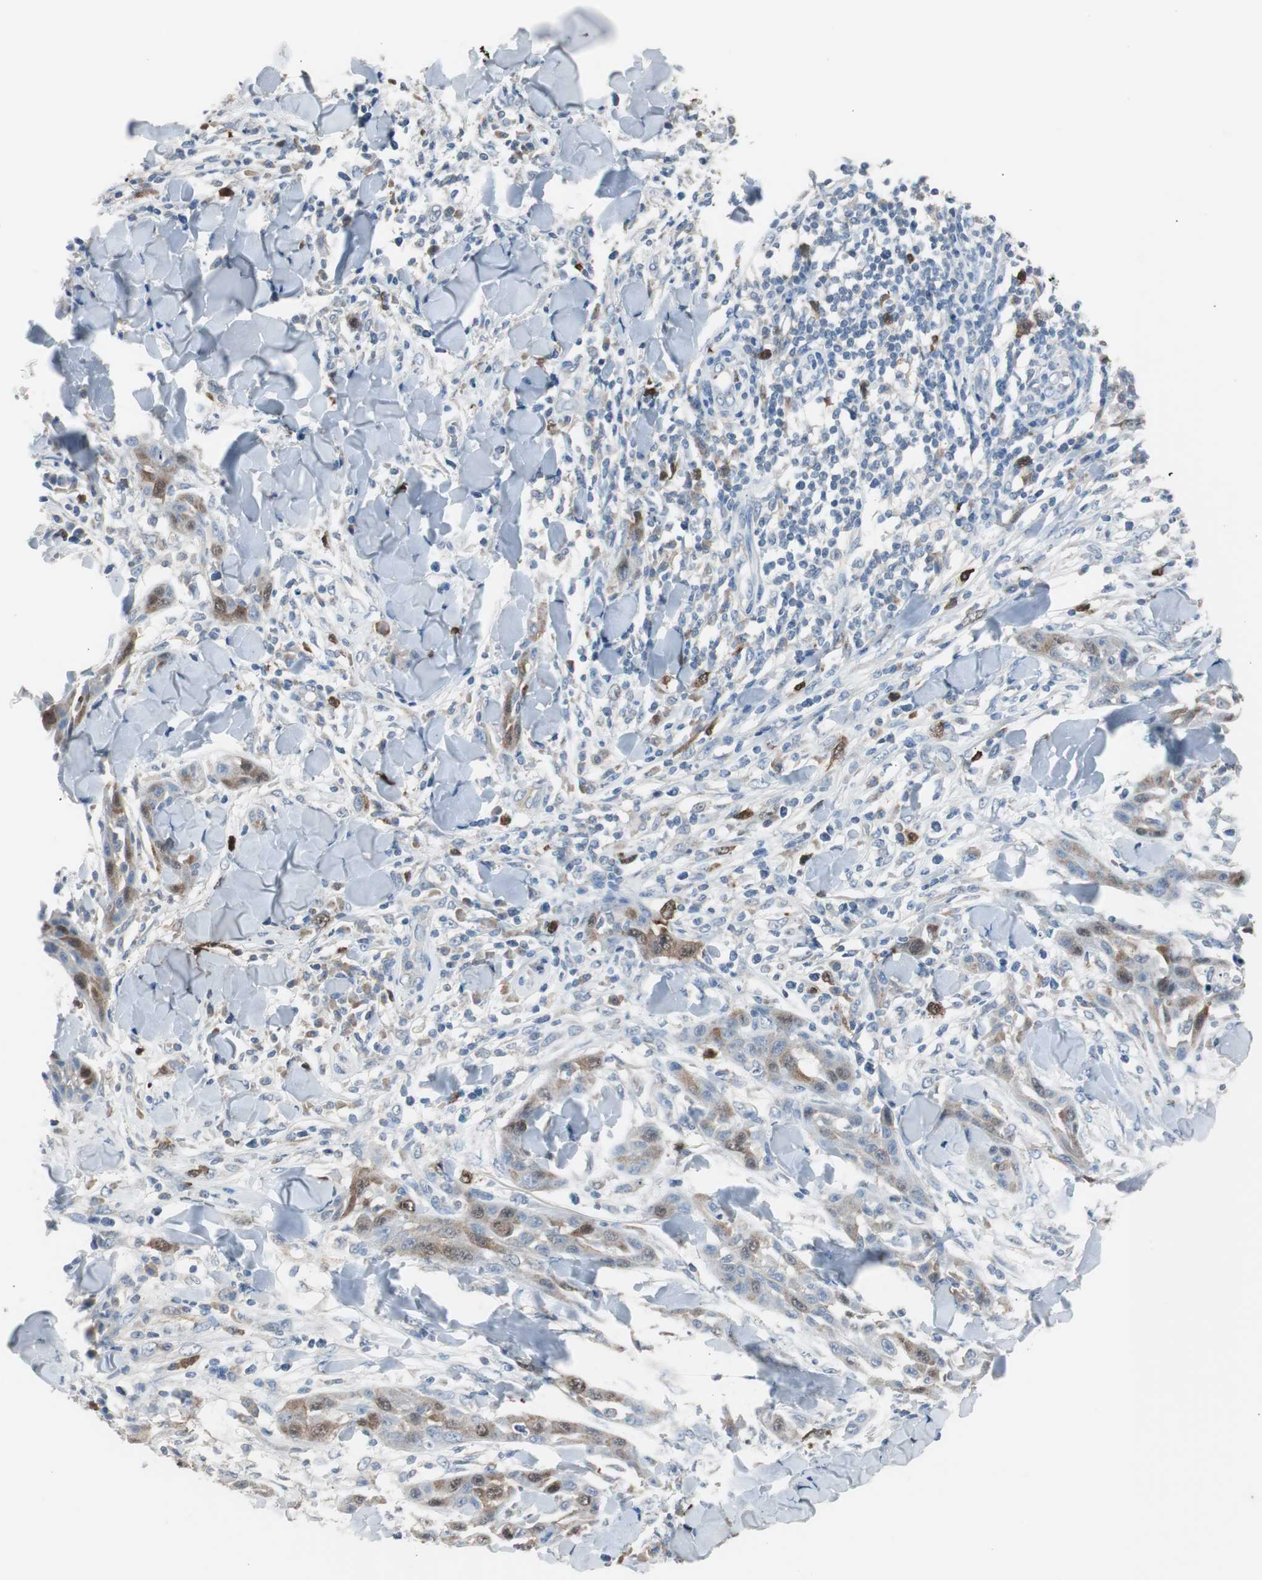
{"staining": {"intensity": "weak", "quantity": "25%-75%", "location": "cytoplasmic/membranous"}, "tissue": "skin cancer", "cell_type": "Tumor cells", "image_type": "cancer", "snomed": [{"axis": "morphology", "description": "Squamous cell carcinoma, NOS"}, {"axis": "topography", "description": "Skin"}], "caption": "Skin squamous cell carcinoma was stained to show a protein in brown. There is low levels of weak cytoplasmic/membranous expression in about 25%-75% of tumor cells.", "gene": "TK1", "patient": {"sex": "male", "age": 24}}